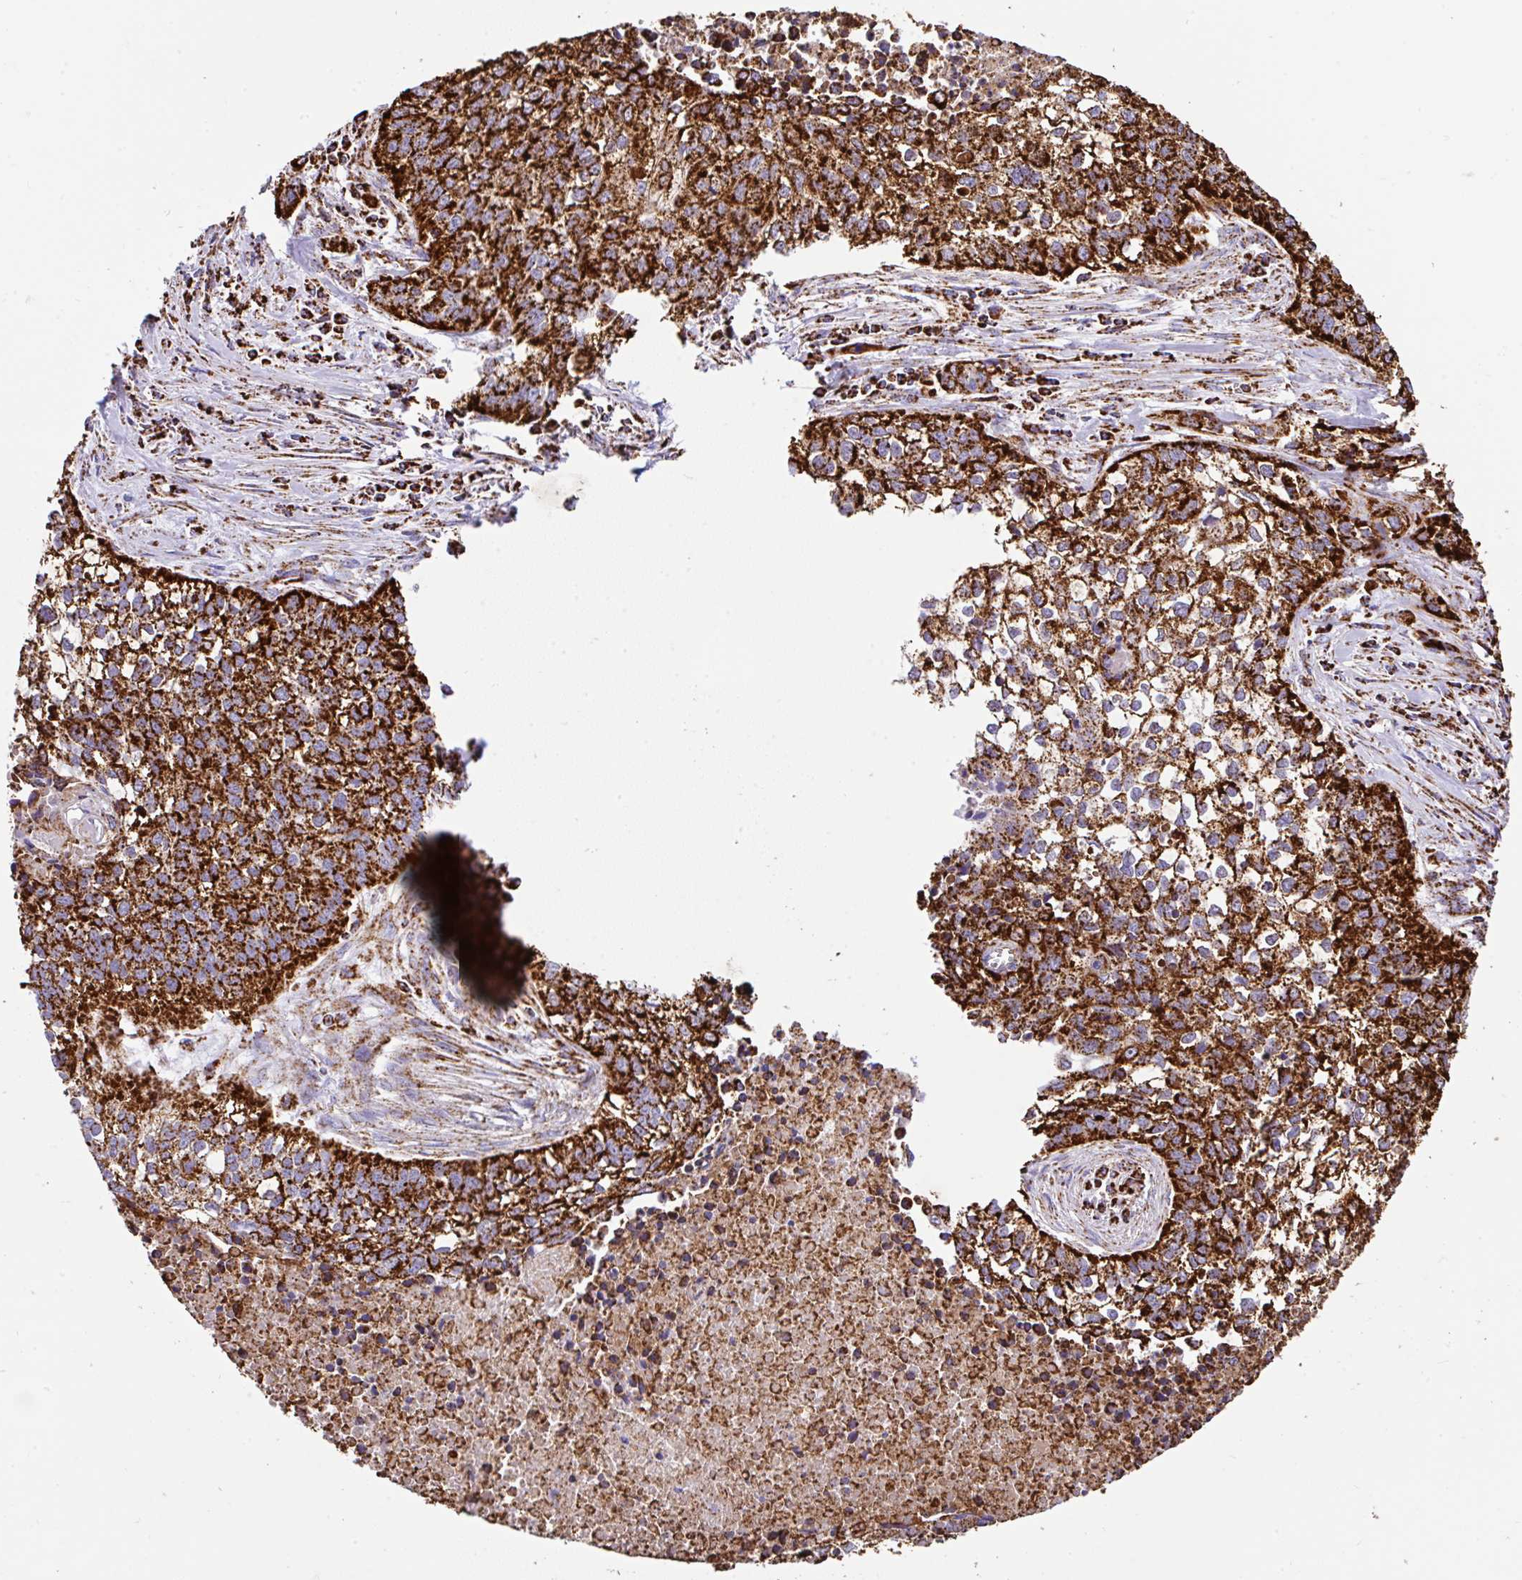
{"staining": {"intensity": "strong", "quantity": ">75%", "location": "cytoplasmic/membranous"}, "tissue": "lung cancer", "cell_type": "Tumor cells", "image_type": "cancer", "snomed": [{"axis": "morphology", "description": "Squamous cell carcinoma, NOS"}, {"axis": "topography", "description": "Lung"}], "caption": "The histopathology image displays a brown stain indicating the presence of a protein in the cytoplasmic/membranous of tumor cells in lung squamous cell carcinoma.", "gene": "ANKRD33B", "patient": {"sex": "male", "age": 74}}